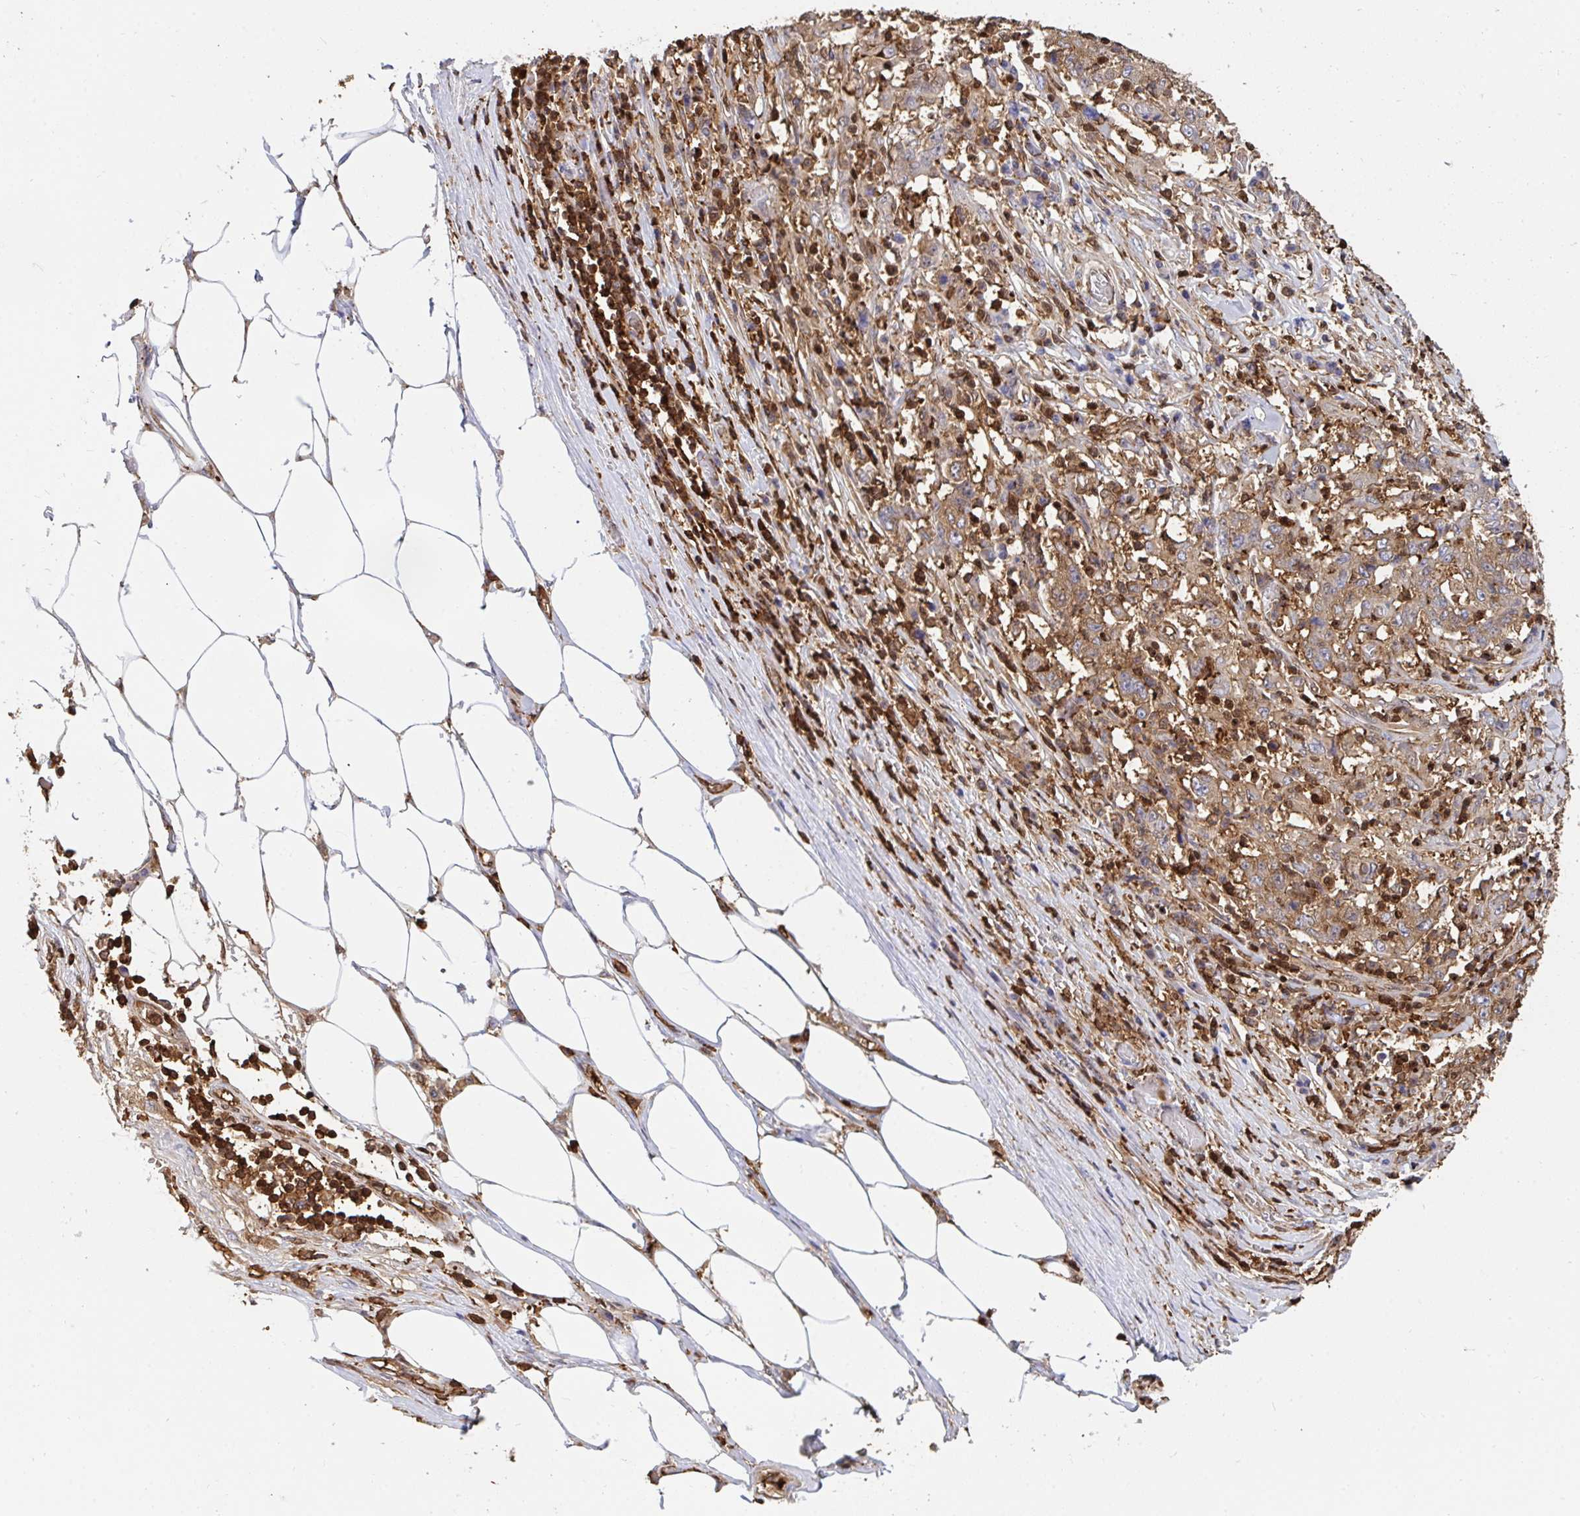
{"staining": {"intensity": "moderate", "quantity": "<25%", "location": "cytoplasmic/membranous"}, "tissue": "stomach cancer", "cell_type": "Tumor cells", "image_type": "cancer", "snomed": [{"axis": "morphology", "description": "Adenocarcinoma, NOS"}, {"axis": "topography", "description": "Stomach"}], "caption": "There is low levels of moderate cytoplasmic/membranous positivity in tumor cells of stomach cancer (adenocarcinoma), as demonstrated by immunohistochemical staining (brown color).", "gene": "CFL1", "patient": {"sex": "male", "age": 59}}